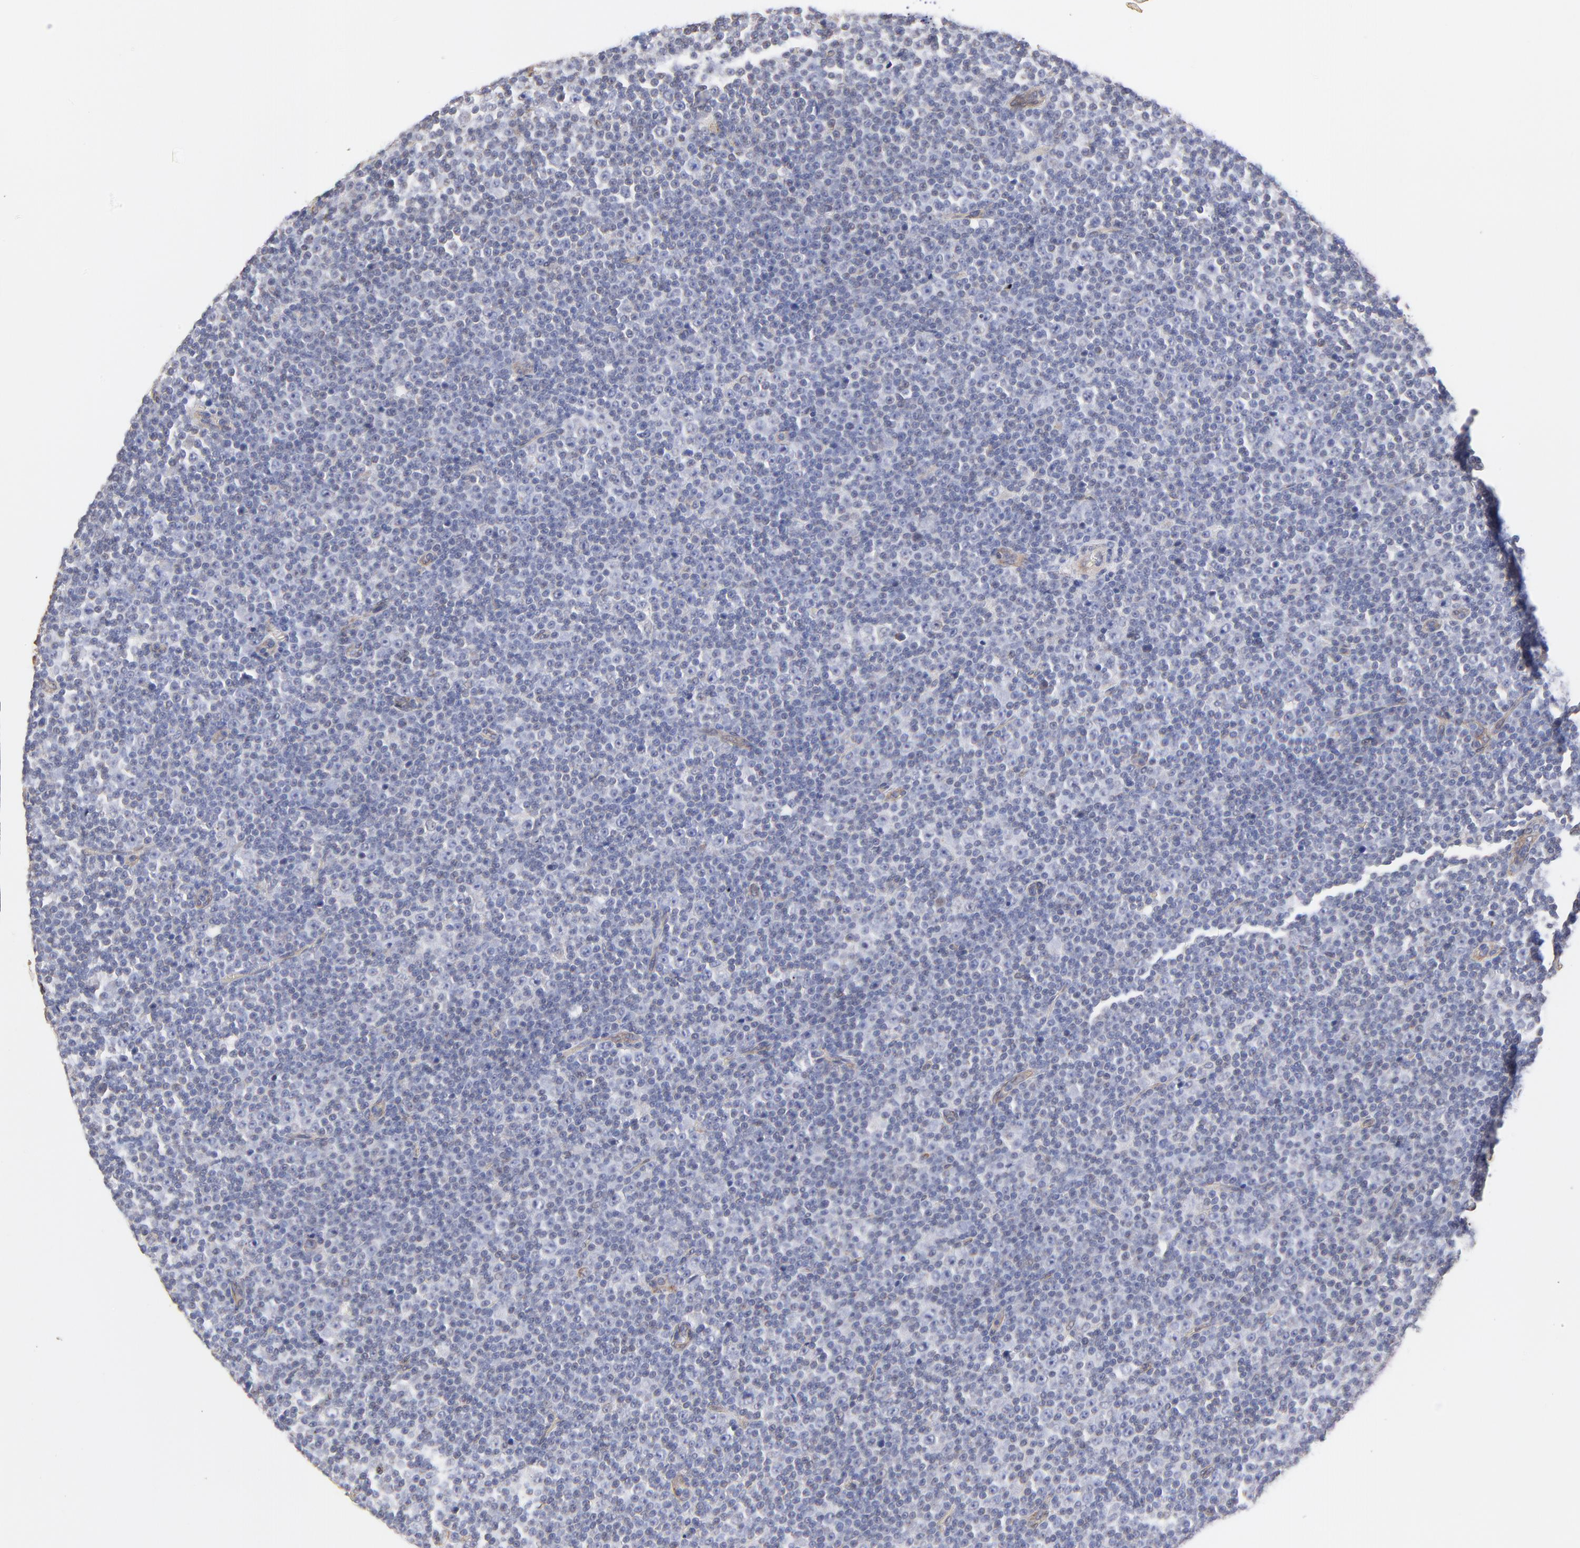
{"staining": {"intensity": "negative", "quantity": "none", "location": "none"}, "tissue": "lymphoma", "cell_type": "Tumor cells", "image_type": "cancer", "snomed": [{"axis": "morphology", "description": "Malignant lymphoma, non-Hodgkin's type, Low grade"}, {"axis": "topography", "description": "Lymph node"}], "caption": "DAB (3,3'-diaminobenzidine) immunohistochemical staining of lymphoma reveals no significant expression in tumor cells.", "gene": "LRCH2", "patient": {"sex": "female", "age": 67}}